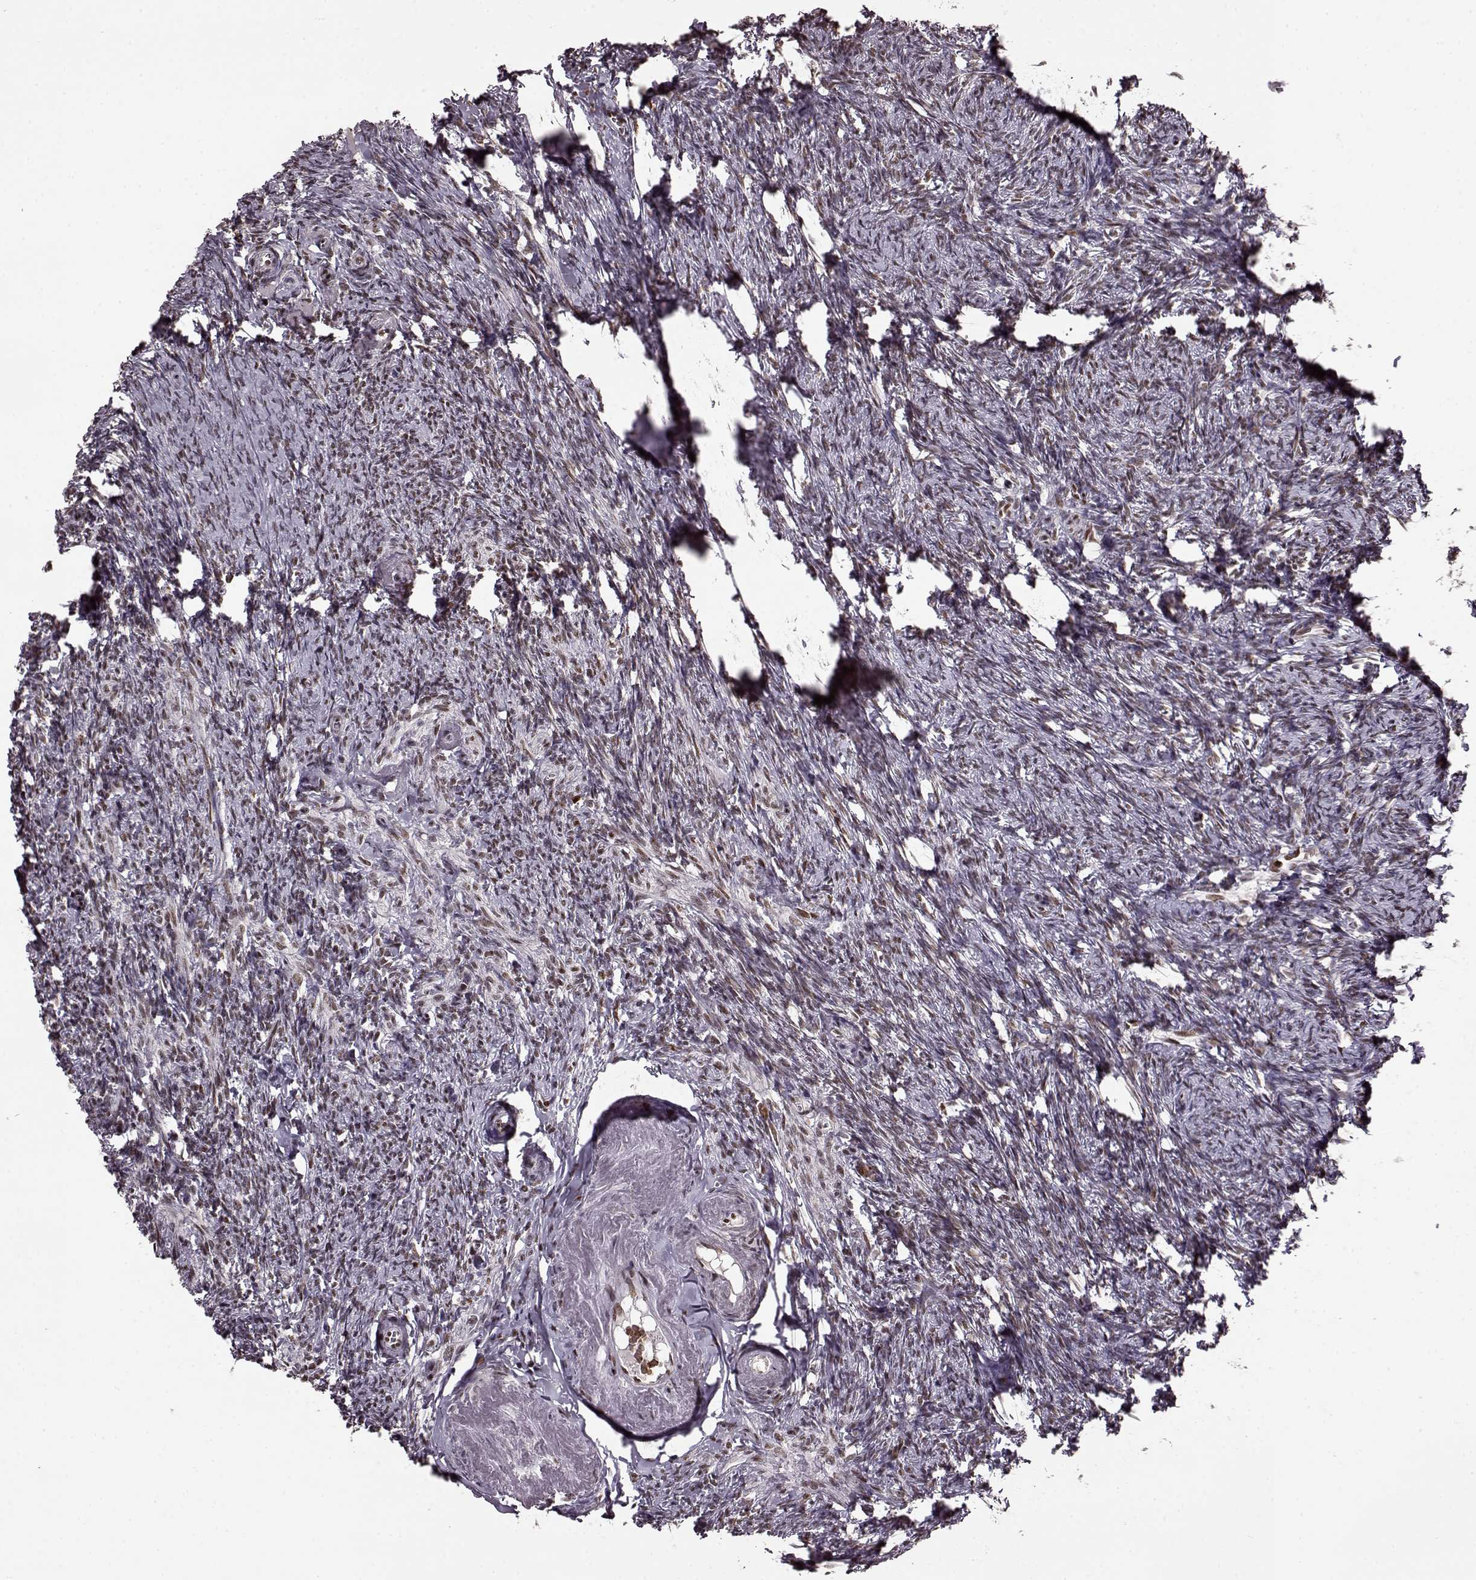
{"staining": {"intensity": "moderate", "quantity": ">75%", "location": "nuclear"}, "tissue": "ovary", "cell_type": "Follicle cells", "image_type": "normal", "snomed": [{"axis": "morphology", "description": "Normal tissue, NOS"}, {"axis": "topography", "description": "Ovary"}], "caption": "Immunohistochemical staining of unremarkable human ovary reveals medium levels of moderate nuclear staining in approximately >75% of follicle cells. (Brightfield microscopy of DAB IHC at high magnification).", "gene": "FTO", "patient": {"sex": "female", "age": 72}}